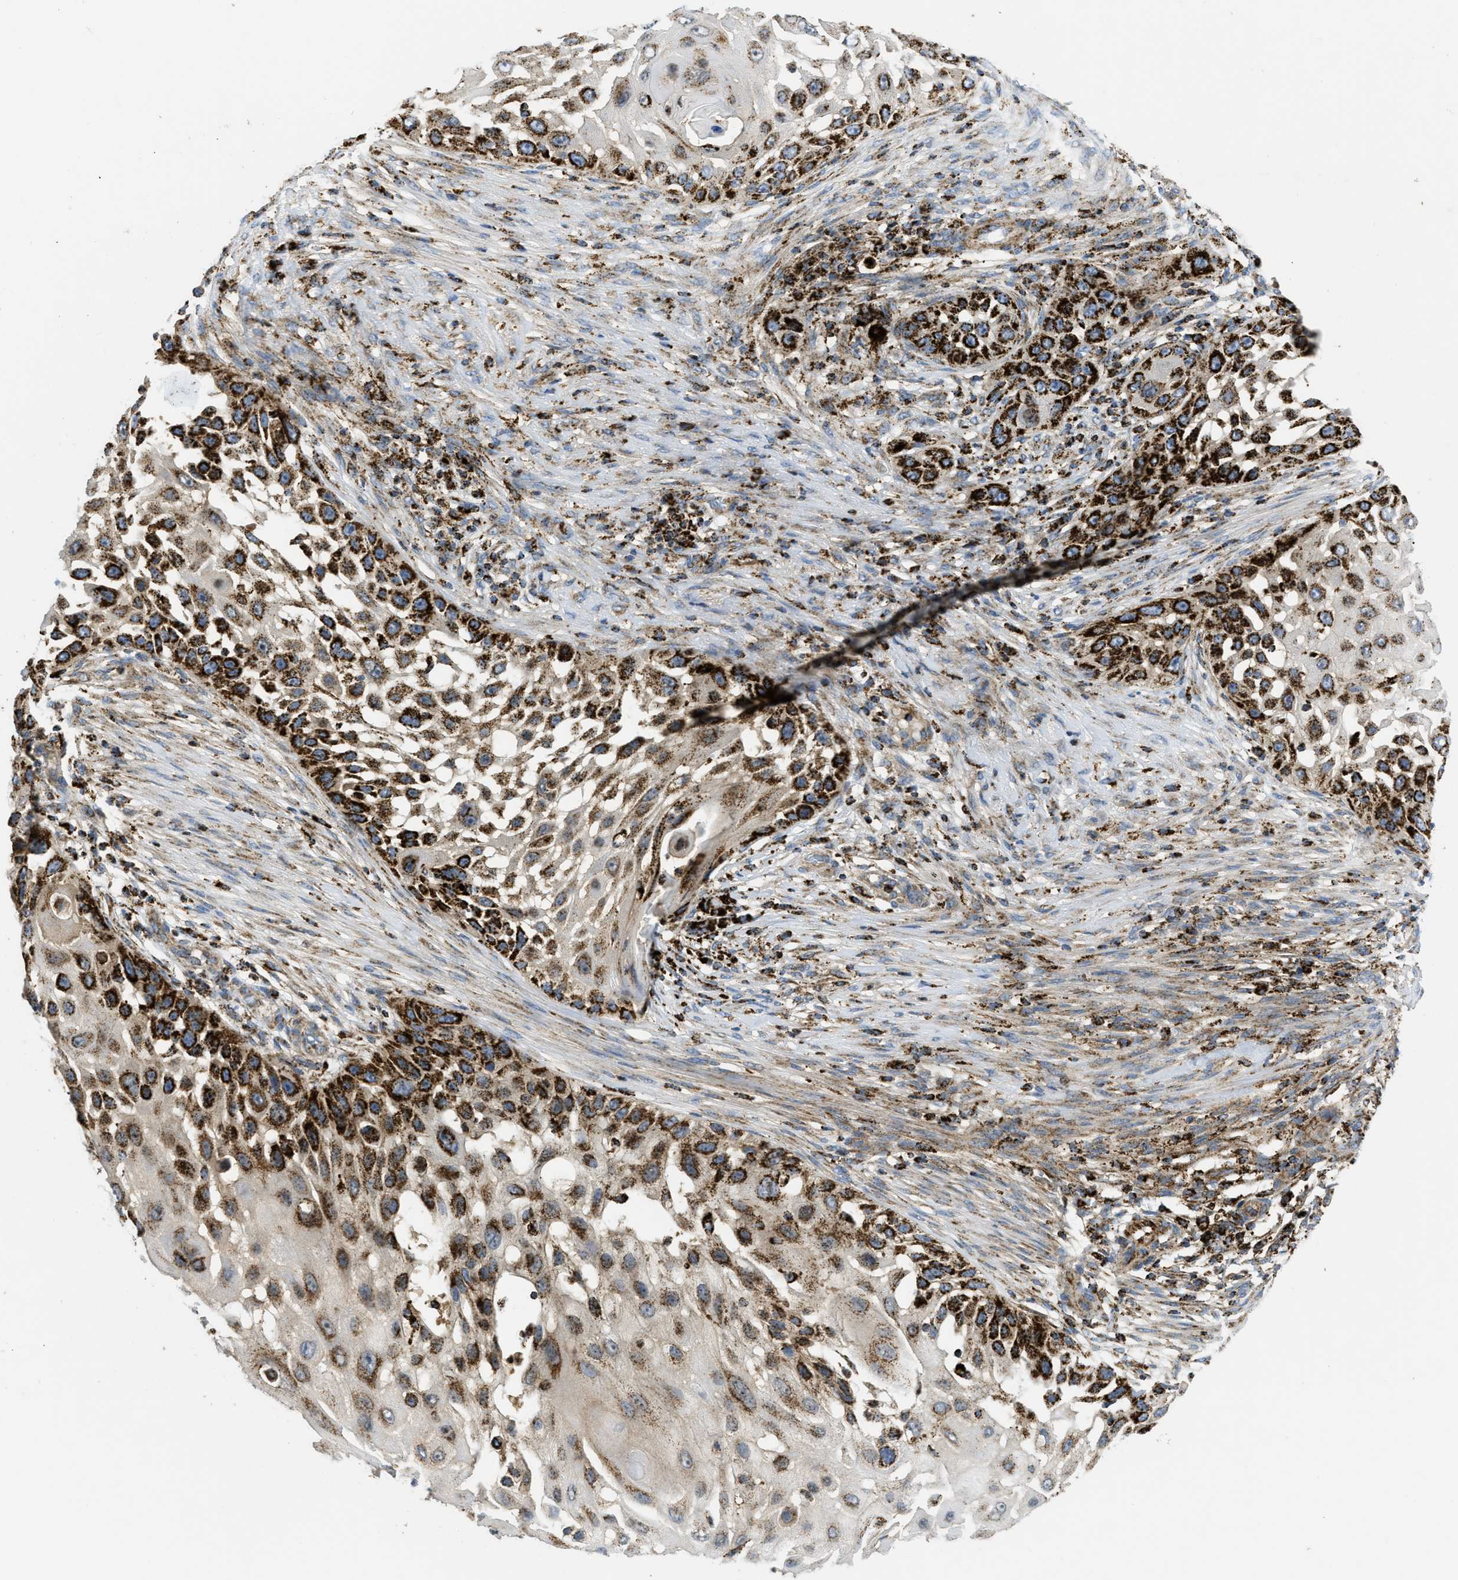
{"staining": {"intensity": "strong", "quantity": ">75%", "location": "cytoplasmic/membranous"}, "tissue": "skin cancer", "cell_type": "Tumor cells", "image_type": "cancer", "snomed": [{"axis": "morphology", "description": "Squamous cell carcinoma, NOS"}, {"axis": "topography", "description": "Skin"}], "caption": "Skin cancer (squamous cell carcinoma) stained with a brown dye displays strong cytoplasmic/membranous positive expression in approximately >75% of tumor cells.", "gene": "SQOR", "patient": {"sex": "female", "age": 44}}